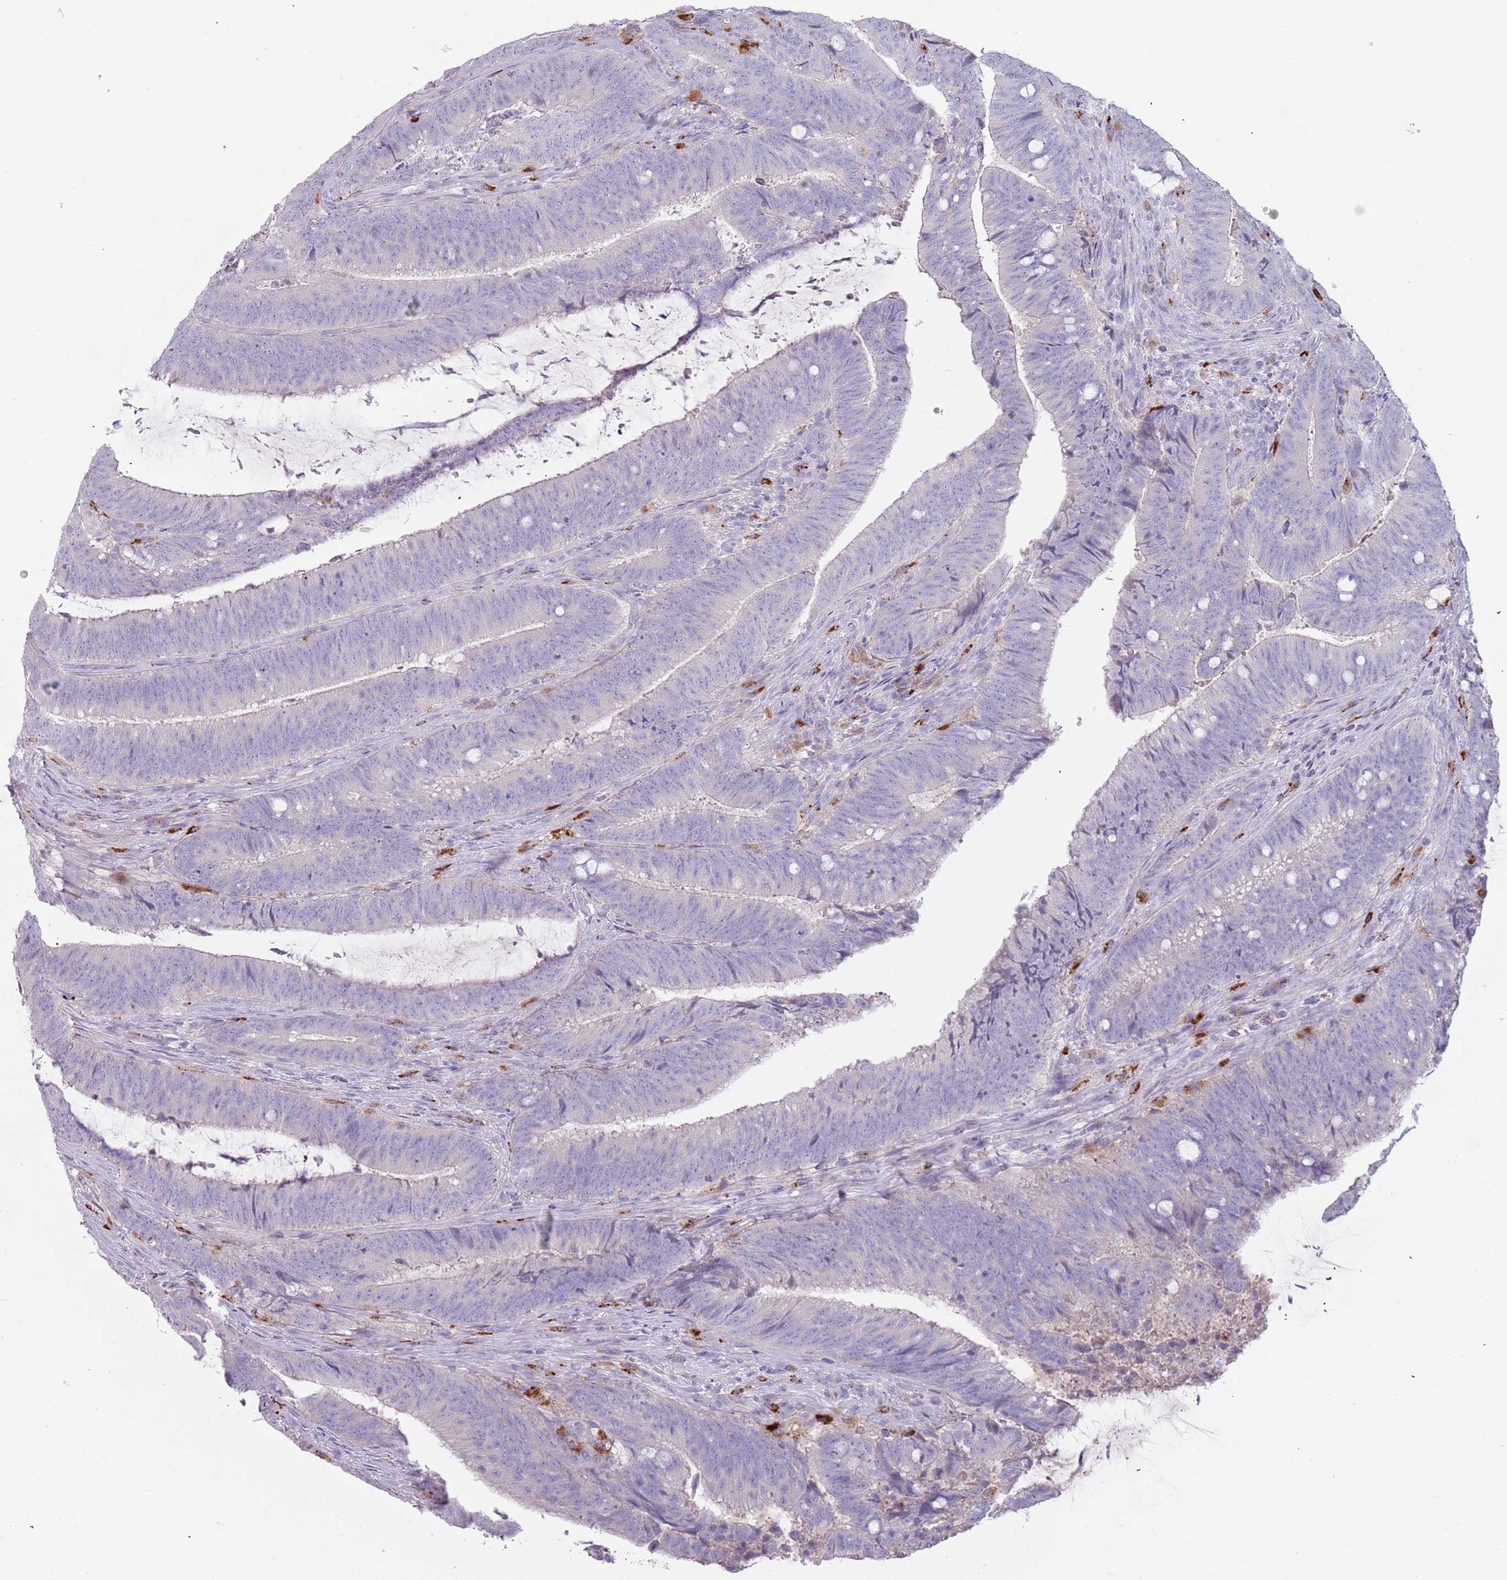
{"staining": {"intensity": "negative", "quantity": "none", "location": "none"}, "tissue": "colorectal cancer", "cell_type": "Tumor cells", "image_type": "cancer", "snomed": [{"axis": "morphology", "description": "Adenocarcinoma, NOS"}, {"axis": "topography", "description": "Colon"}], "caption": "A histopathology image of human colorectal adenocarcinoma is negative for staining in tumor cells. (DAB (3,3'-diaminobenzidine) immunohistochemistry with hematoxylin counter stain).", "gene": "NWD2", "patient": {"sex": "female", "age": 43}}